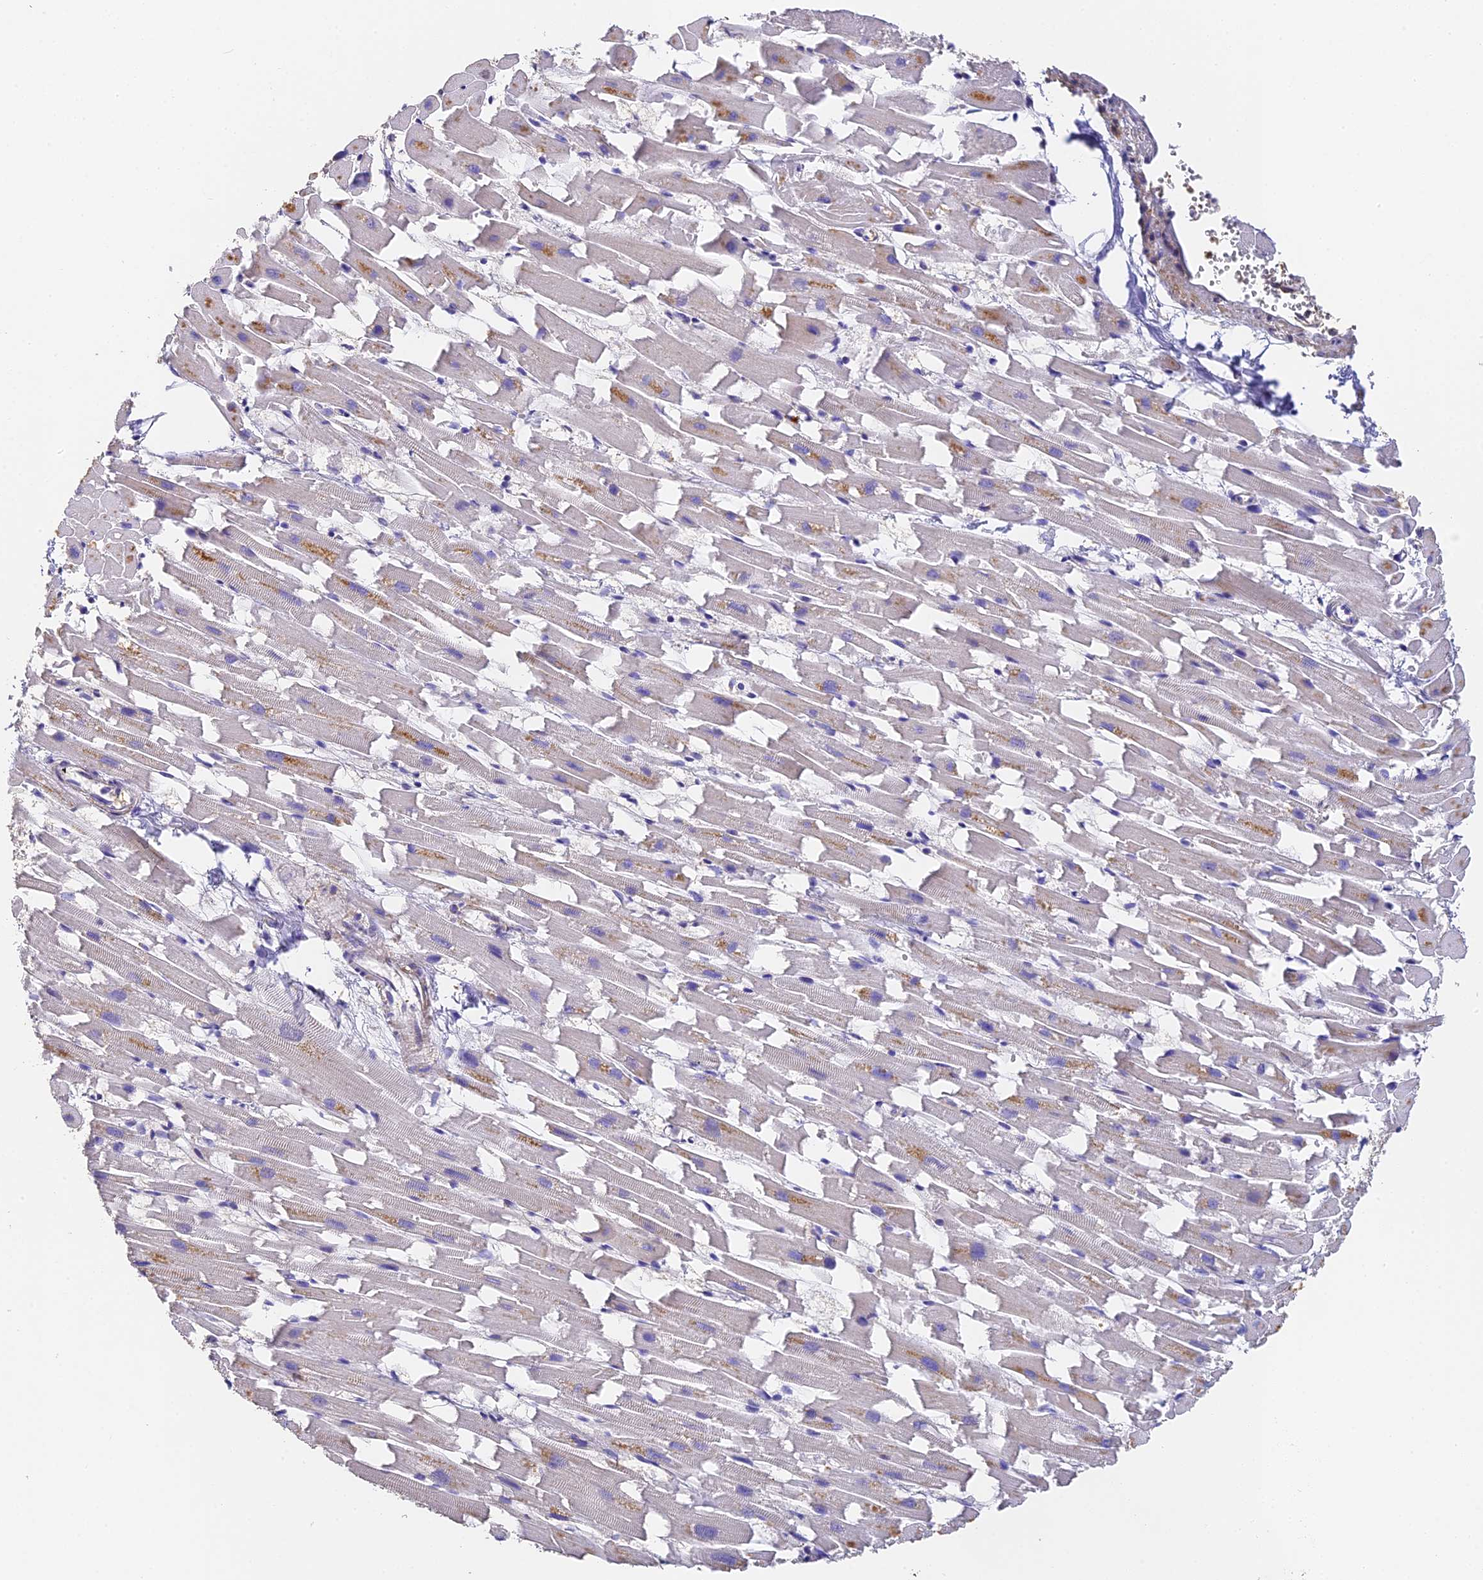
{"staining": {"intensity": "negative", "quantity": "none", "location": "none"}, "tissue": "heart muscle", "cell_type": "Cardiomyocytes", "image_type": "normal", "snomed": [{"axis": "morphology", "description": "Normal tissue, NOS"}, {"axis": "topography", "description": "Heart"}], "caption": "The immunohistochemistry image has no significant positivity in cardiomyocytes of heart muscle.", "gene": "SLC11A1", "patient": {"sex": "female", "age": 64}}